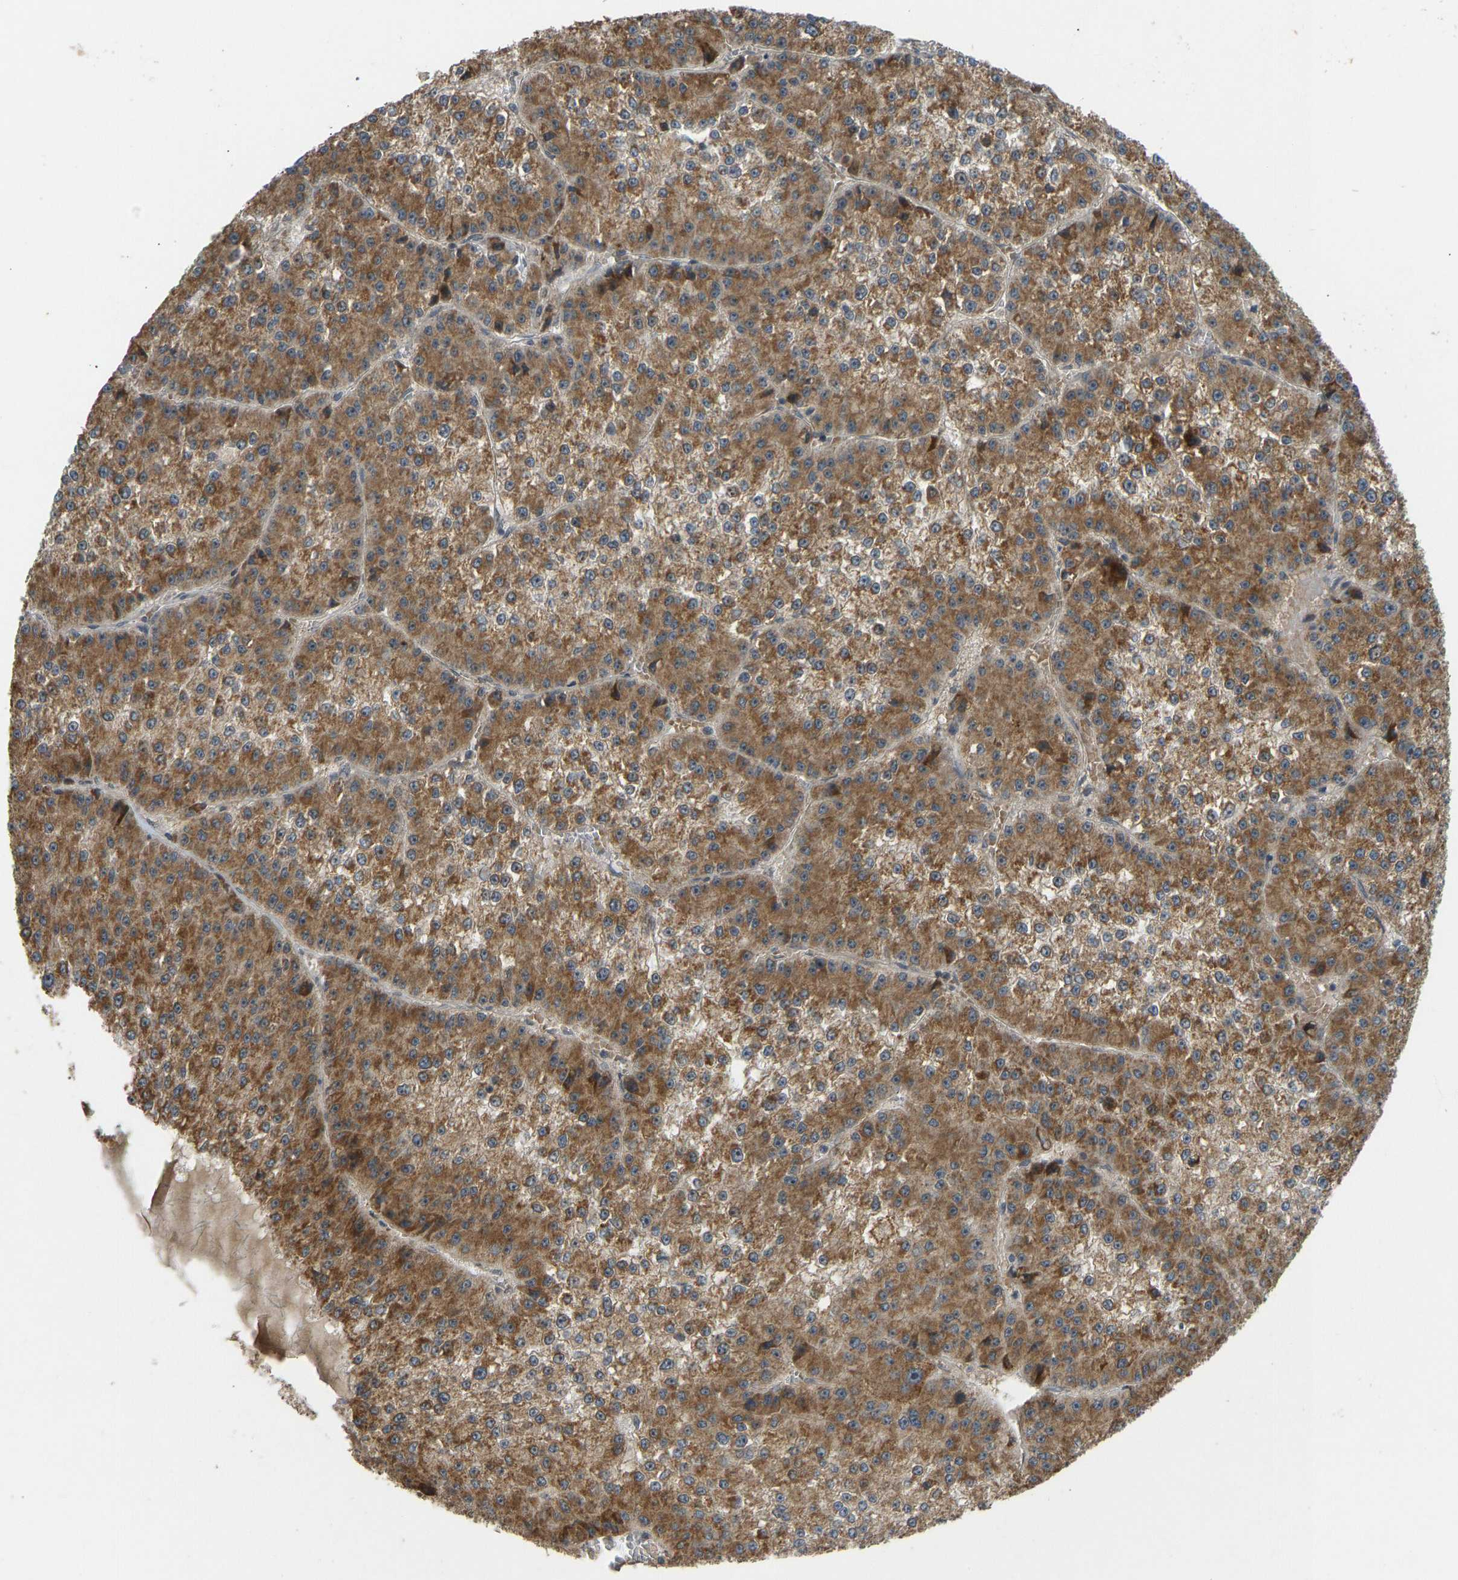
{"staining": {"intensity": "moderate", "quantity": ">75%", "location": "cytoplasmic/membranous"}, "tissue": "liver cancer", "cell_type": "Tumor cells", "image_type": "cancer", "snomed": [{"axis": "morphology", "description": "Carcinoma, Hepatocellular, NOS"}, {"axis": "topography", "description": "Liver"}], "caption": "A brown stain labels moderate cytoplasmic/membranous expression of a protein in human liver cancer tumor cells.", "gene": "ACADS", "patient": {"sex": "female", "age": 73}}